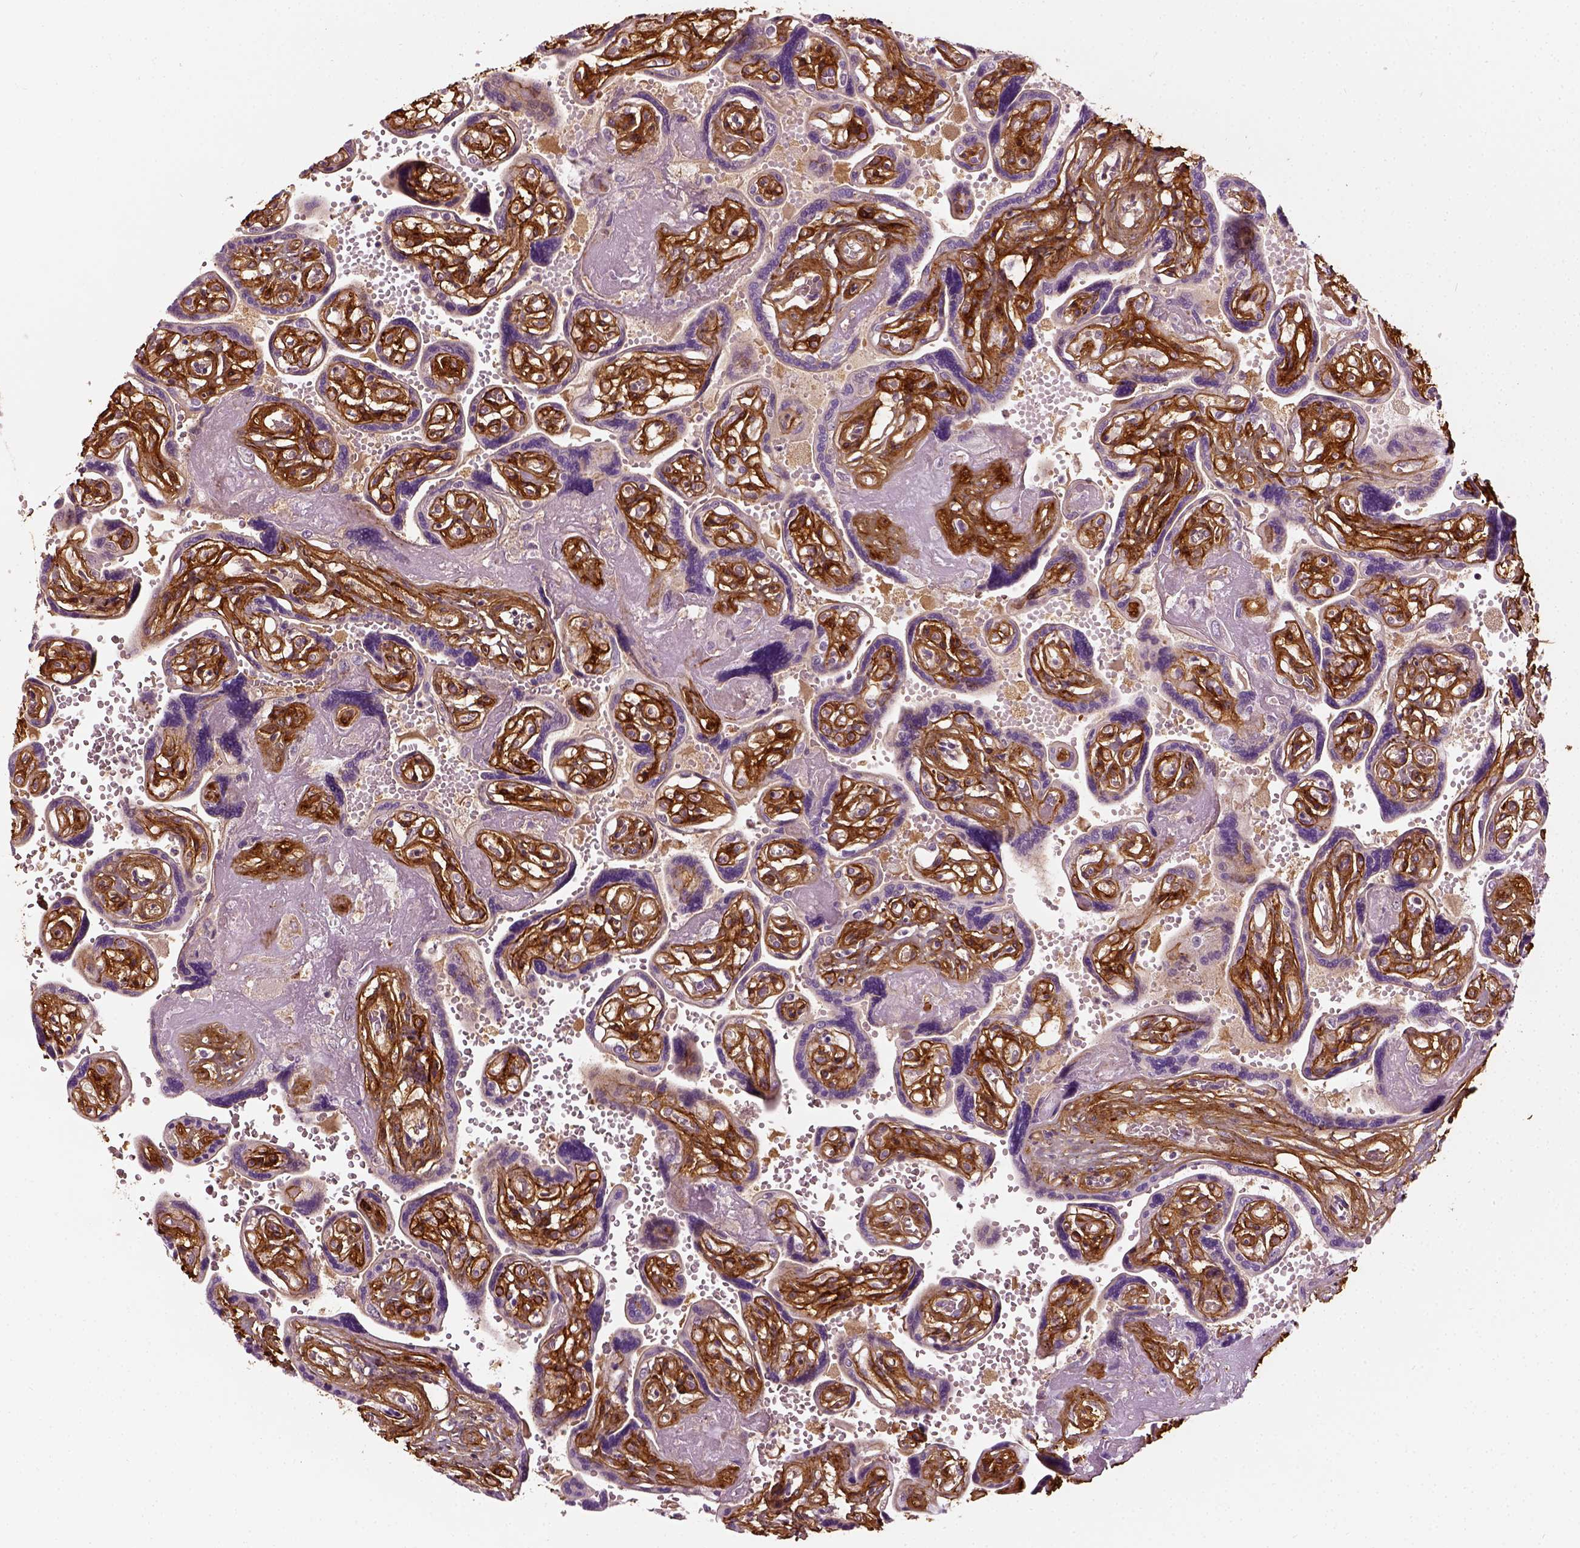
{"staining": {"intensity": "negative", "quantity": "none", "location": "none"}, "tissue": "placenta", "cell_type": "Decidual cells", "image_type": "normal", "snomed": [{"axis": "morphology", "description": "Normal tissue, NOS"}, {"axis": "topography", "description": "Placenta"}], "caption": "Image shows no significant protein staining in decidual cells of normal placenta.", "gene": "COL6A2", "patient": {"sex": "female", "age": 32}}